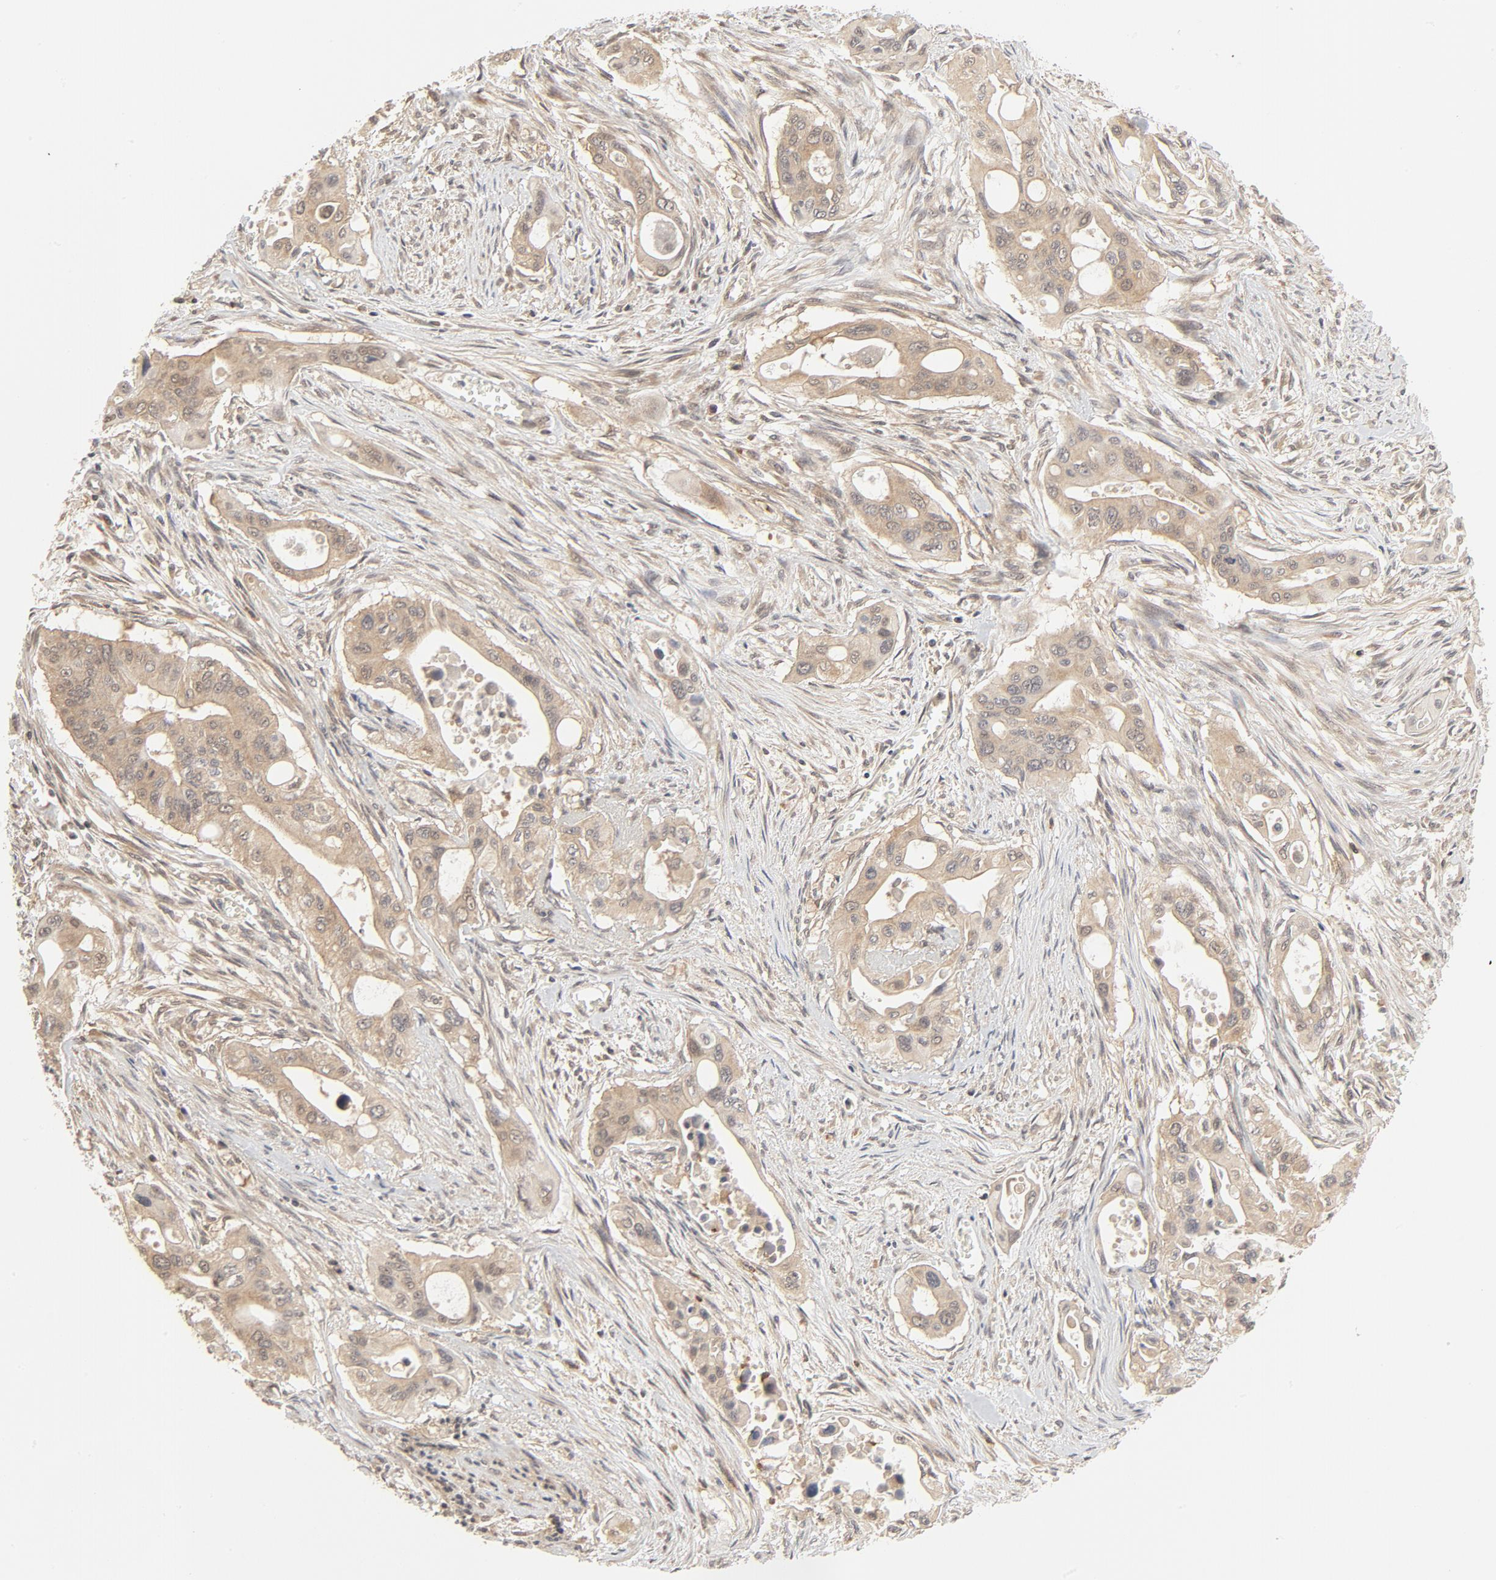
{"staining": {"intensity": "weak", "quantity": ">75%", "location": "cytoplasmic/membranous,nuclear"}, "tissue": "pancreatic cancer", "cell_type": "Tumor cells", "image_type": "cancer", "snomed": [{"axis": "morphology", "description": "Adenocarcinoma, NOS"}, {"axis": "topography", "description": "Pancreas"}], "caption": "Immunohistochemistry (IHC) photomicrograph of neoplastic tissue: human adenocarcinoma (pancreatic) stained using IHC demonstrates low levels of weak protein expression localized specifically in the cytoplasmic/membranous and nuclear of tumor cells, appearing as a cytoplasmic/membranous and nuclear brown color.", "gene": "NEDD8", "patient": {"sex": "male", "age": 77}}